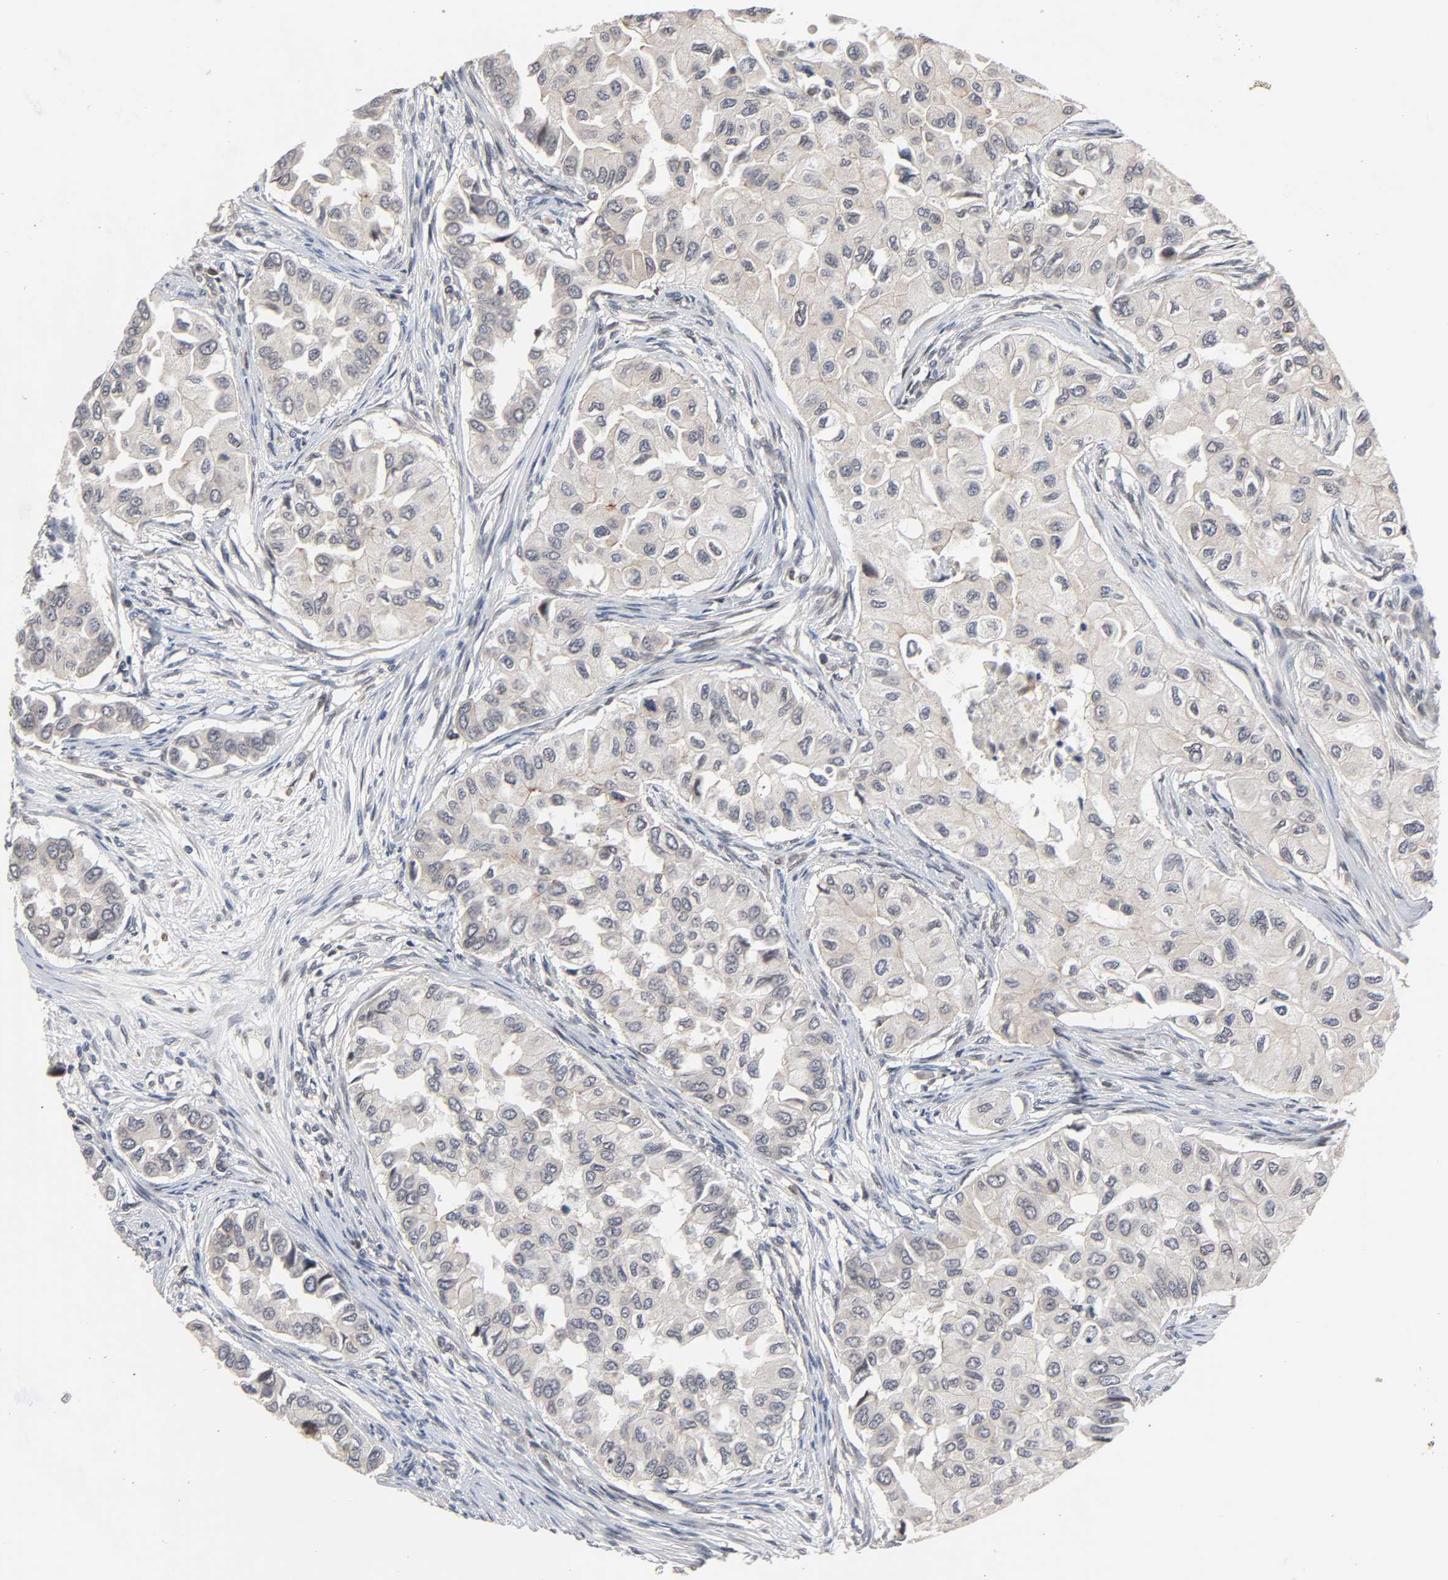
{"staining": {"intensity": "weak", "quantity": "25%-75%", "location": "cytoplasmic/membranous"}, "tissue": "breast cancer", "cell_type": "Tumor cells", "image_type": "cancer", "snomed": [{"axis": "morphology", "description": "Normal tissue, NOS"}, {"axis": "morphology", "description": "Duct carcinoma"}, {"axis": "topography", "description": "Breast"}], "caption": "Human breast cancer stained with a protein marker shows weak staining in tumor cells.", "gene": "CCDC175", "patient": {"sex": "female", "age": 49}}